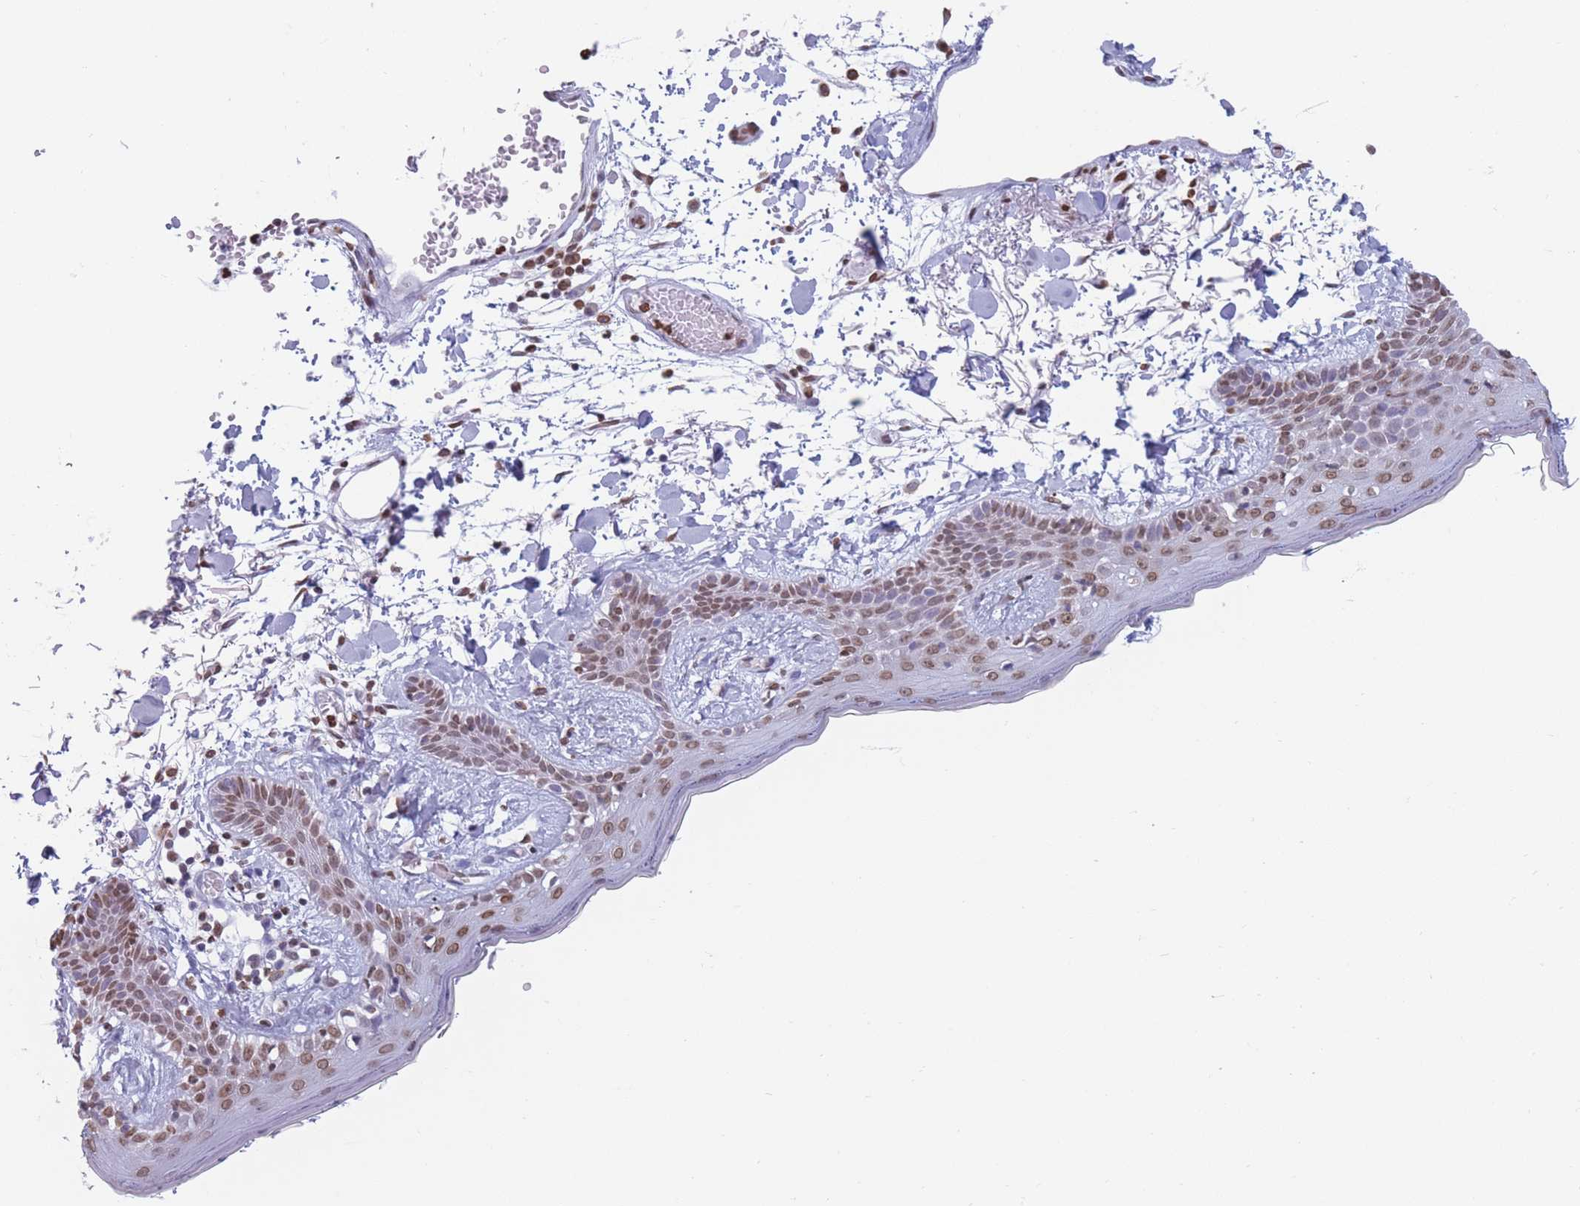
{"staining": {"intensity": "moderate", "quantity": ">75%", "location": "nuclear"}, "tissue": "skin", "cell_type": "Fibroblasts", "image_type": "normal", "snomed": [{"axis": "morphology", "description": "Normal tissue, NOS"}, {"axis": "topography", "description": "Skin"}], "caption": "Skin stained with immunohistochemistry (IHC) shows moderate nuclear expression in approximately >75% of fibroblasts.", "gene": "RYK", "patient": {"sex": "male", "age": 79}}